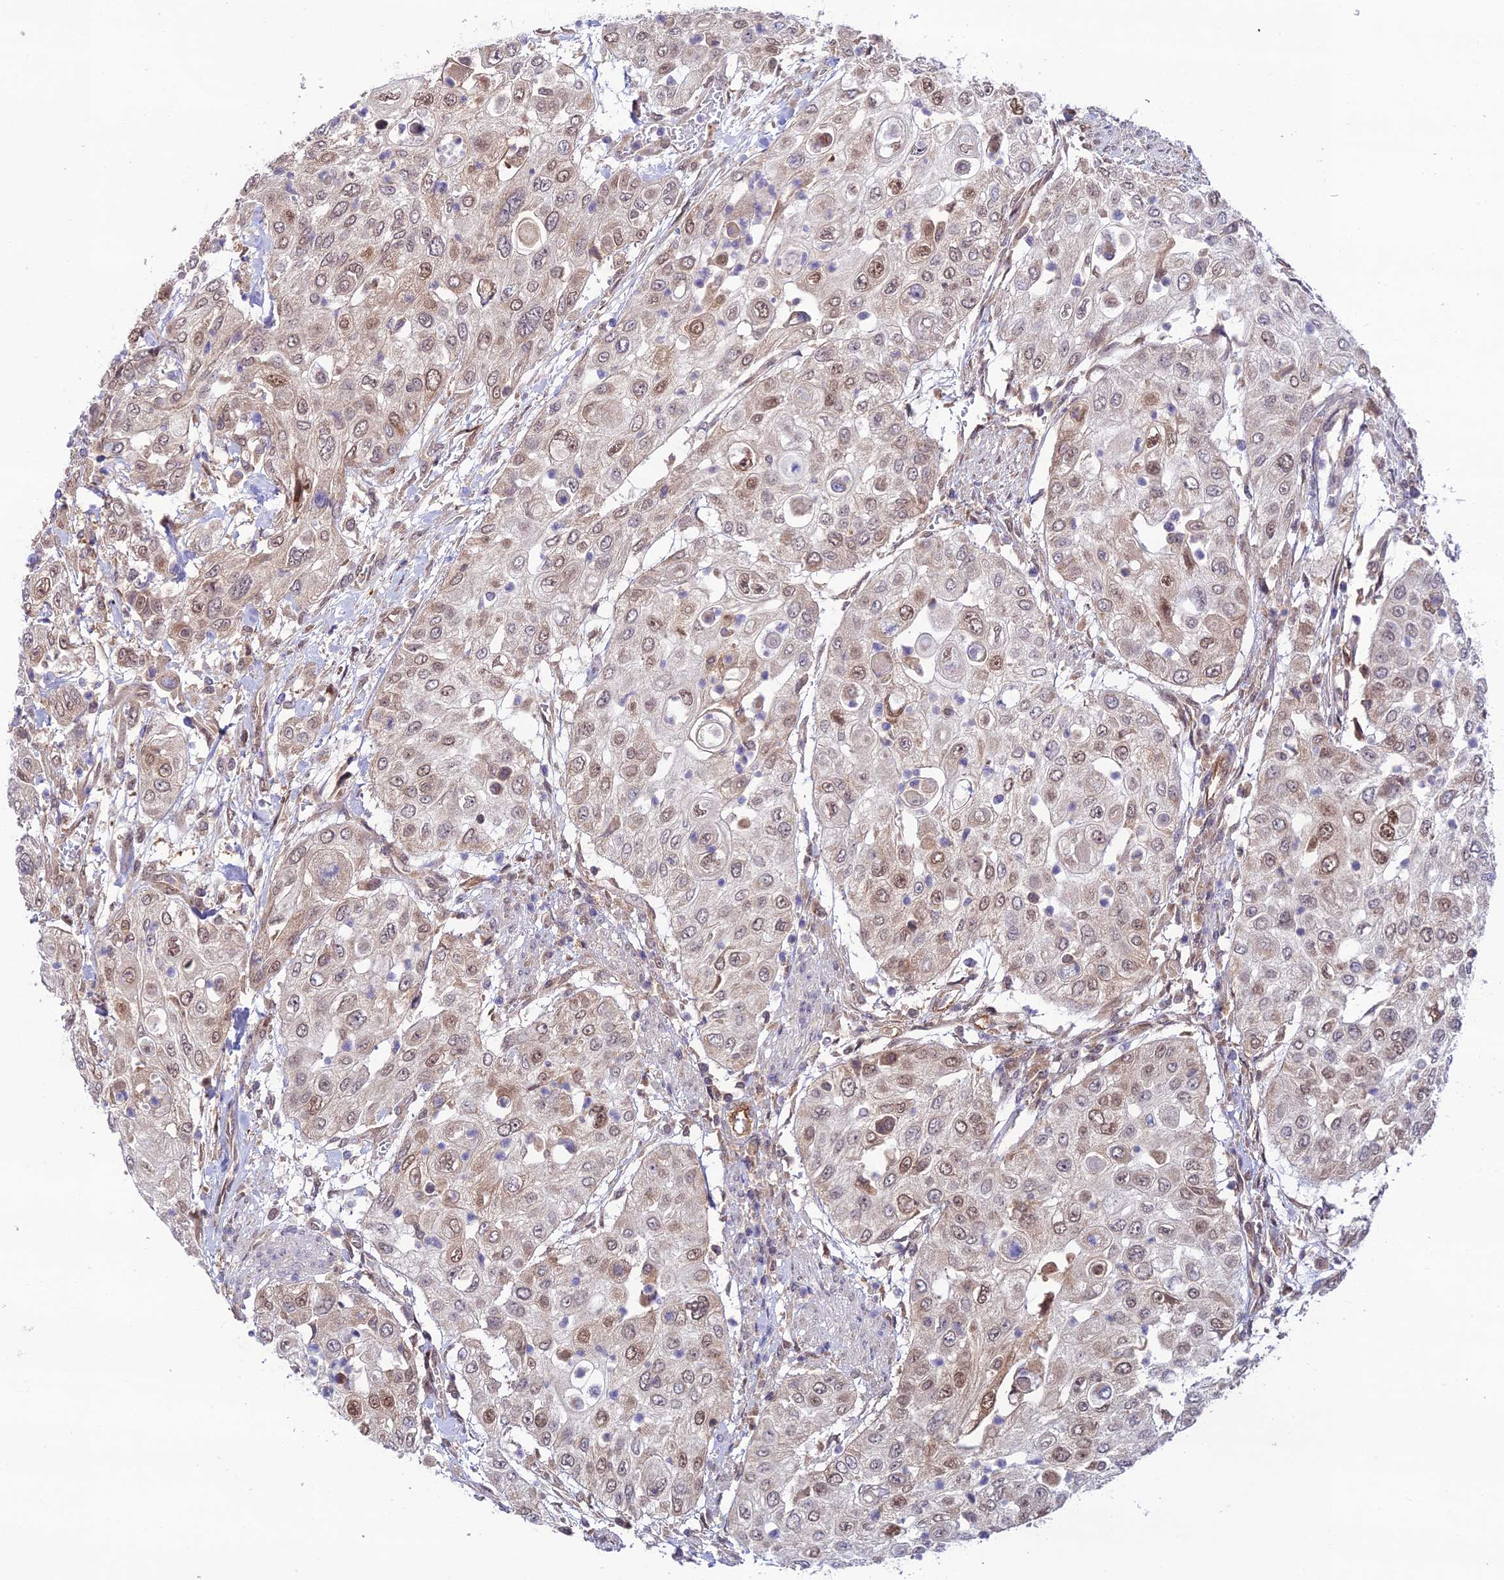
{"staining": {"intensity": "weak", "quantity": "25%-75%", "location": "cytoplasmic/membranous,nuclear"}, "tissue": "urothelial cancer", "cell_type": "Tumor cells", "image_type": "cancer", "snomed": [{"axis": "morphology", "description": "Urothelial carcinoma, High grade"}, {"axis": "topography", "description": "Urinary bladder"}], "caption": "Urothelial cancer stained with DAB immunohistochemistry (IHC) exhibits low levels of weak cytoplasmic/membranous and nuclear expression in approximately 25%-75% of tumor cells.", "gene": "TRIM40", "patient": {"sex": "female", "age": 79}}